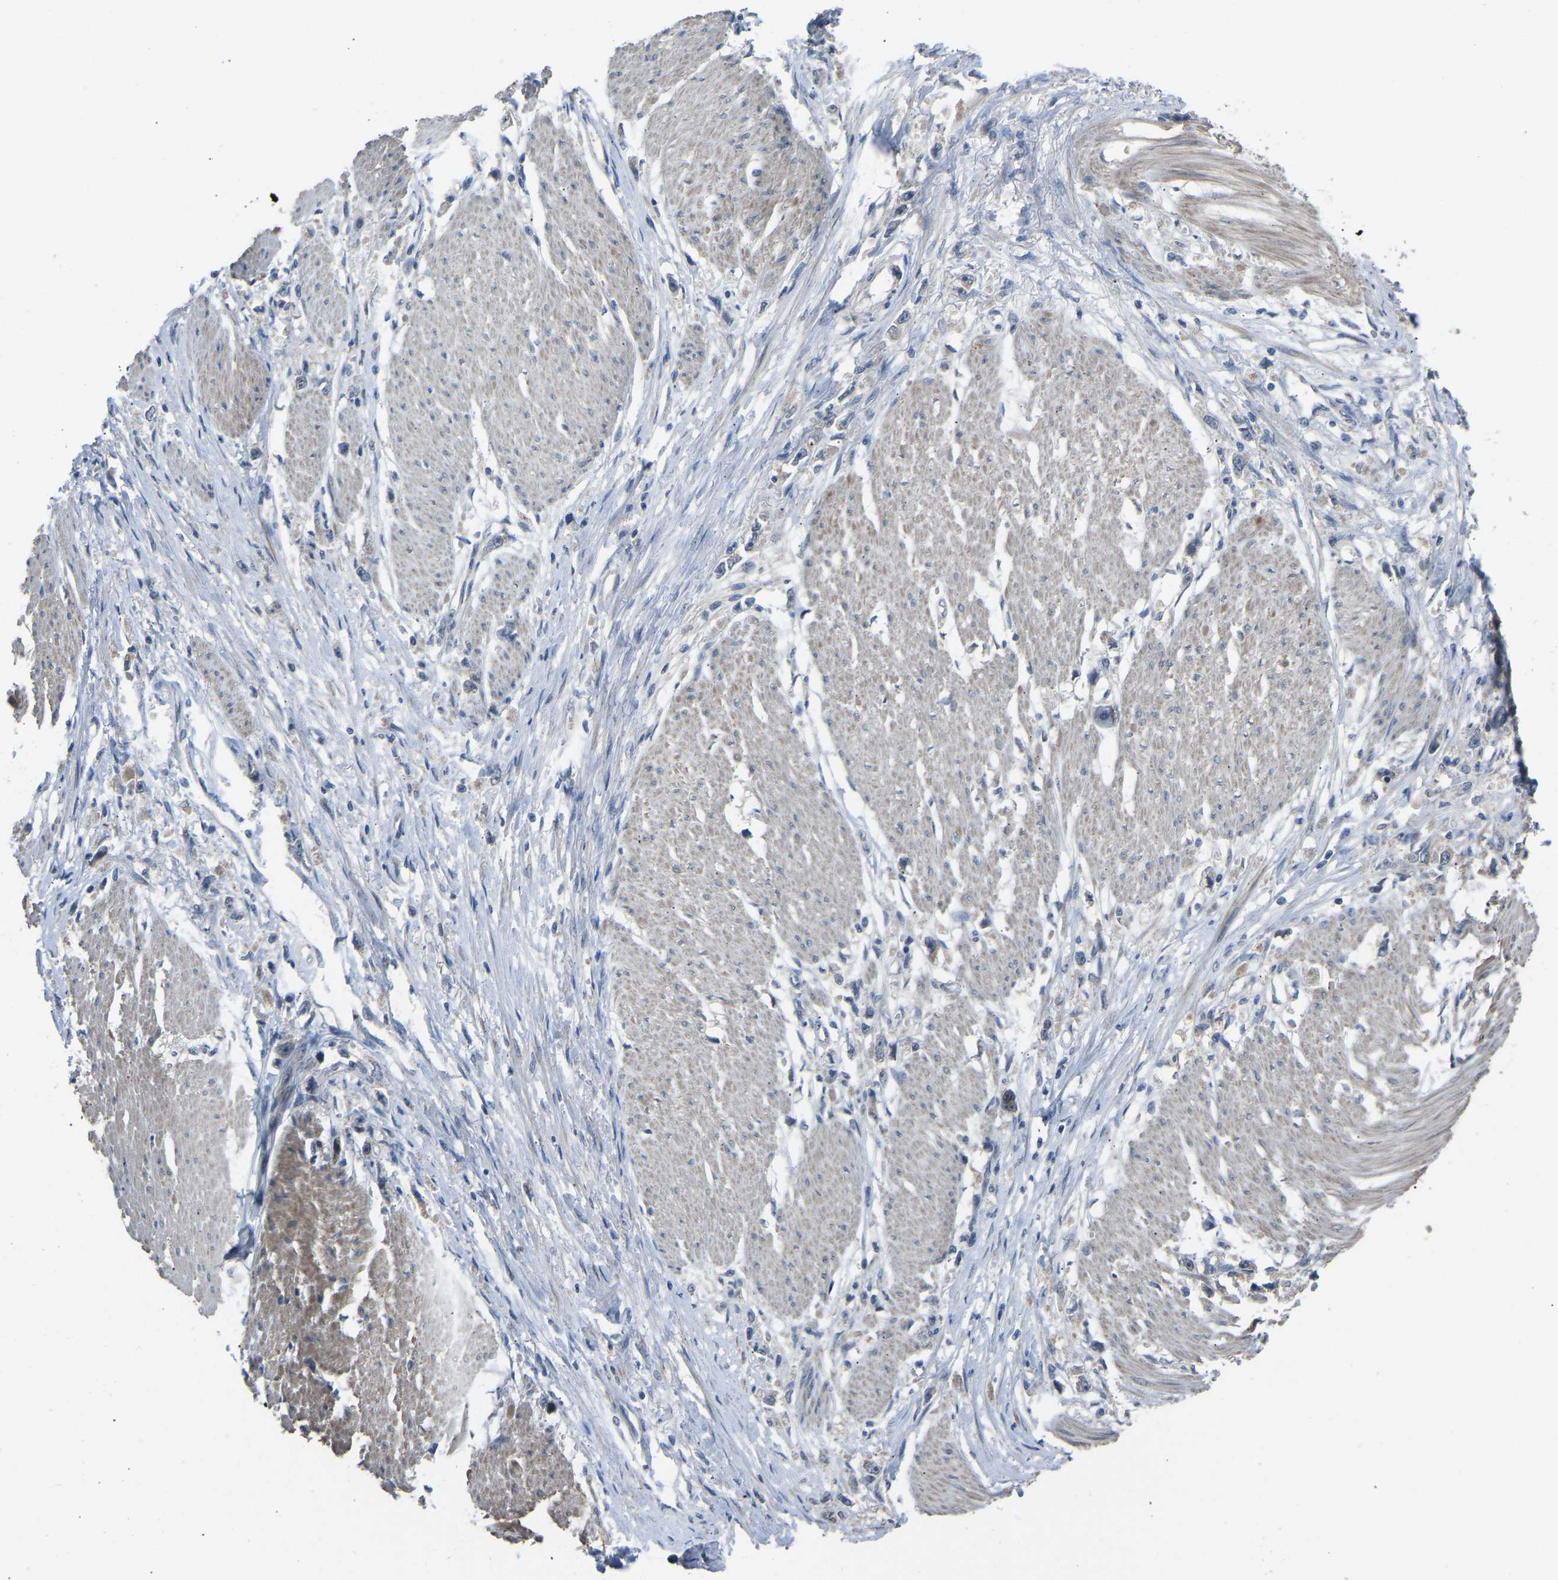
{"staining": {"intensity": "negative", "quantity": "none", "location": "none"}, "tissue": "stomach cancer", "cell_type": "Tumor cells", "image_type": "cancer", "snomed": [{"axis": "morphology", "description": "Adenocarcinoma, NOS"}, {"axis": "topography", "description": "Stomach"}], "caption": "An IHC photomicrograph of adenocarcinoma (stomach) is shown. There is no staining in tumor cells of adenocarcinoma (stomach).", "gene": "CDK2AP1", "patient": {"sex": "female", "age": 59}}